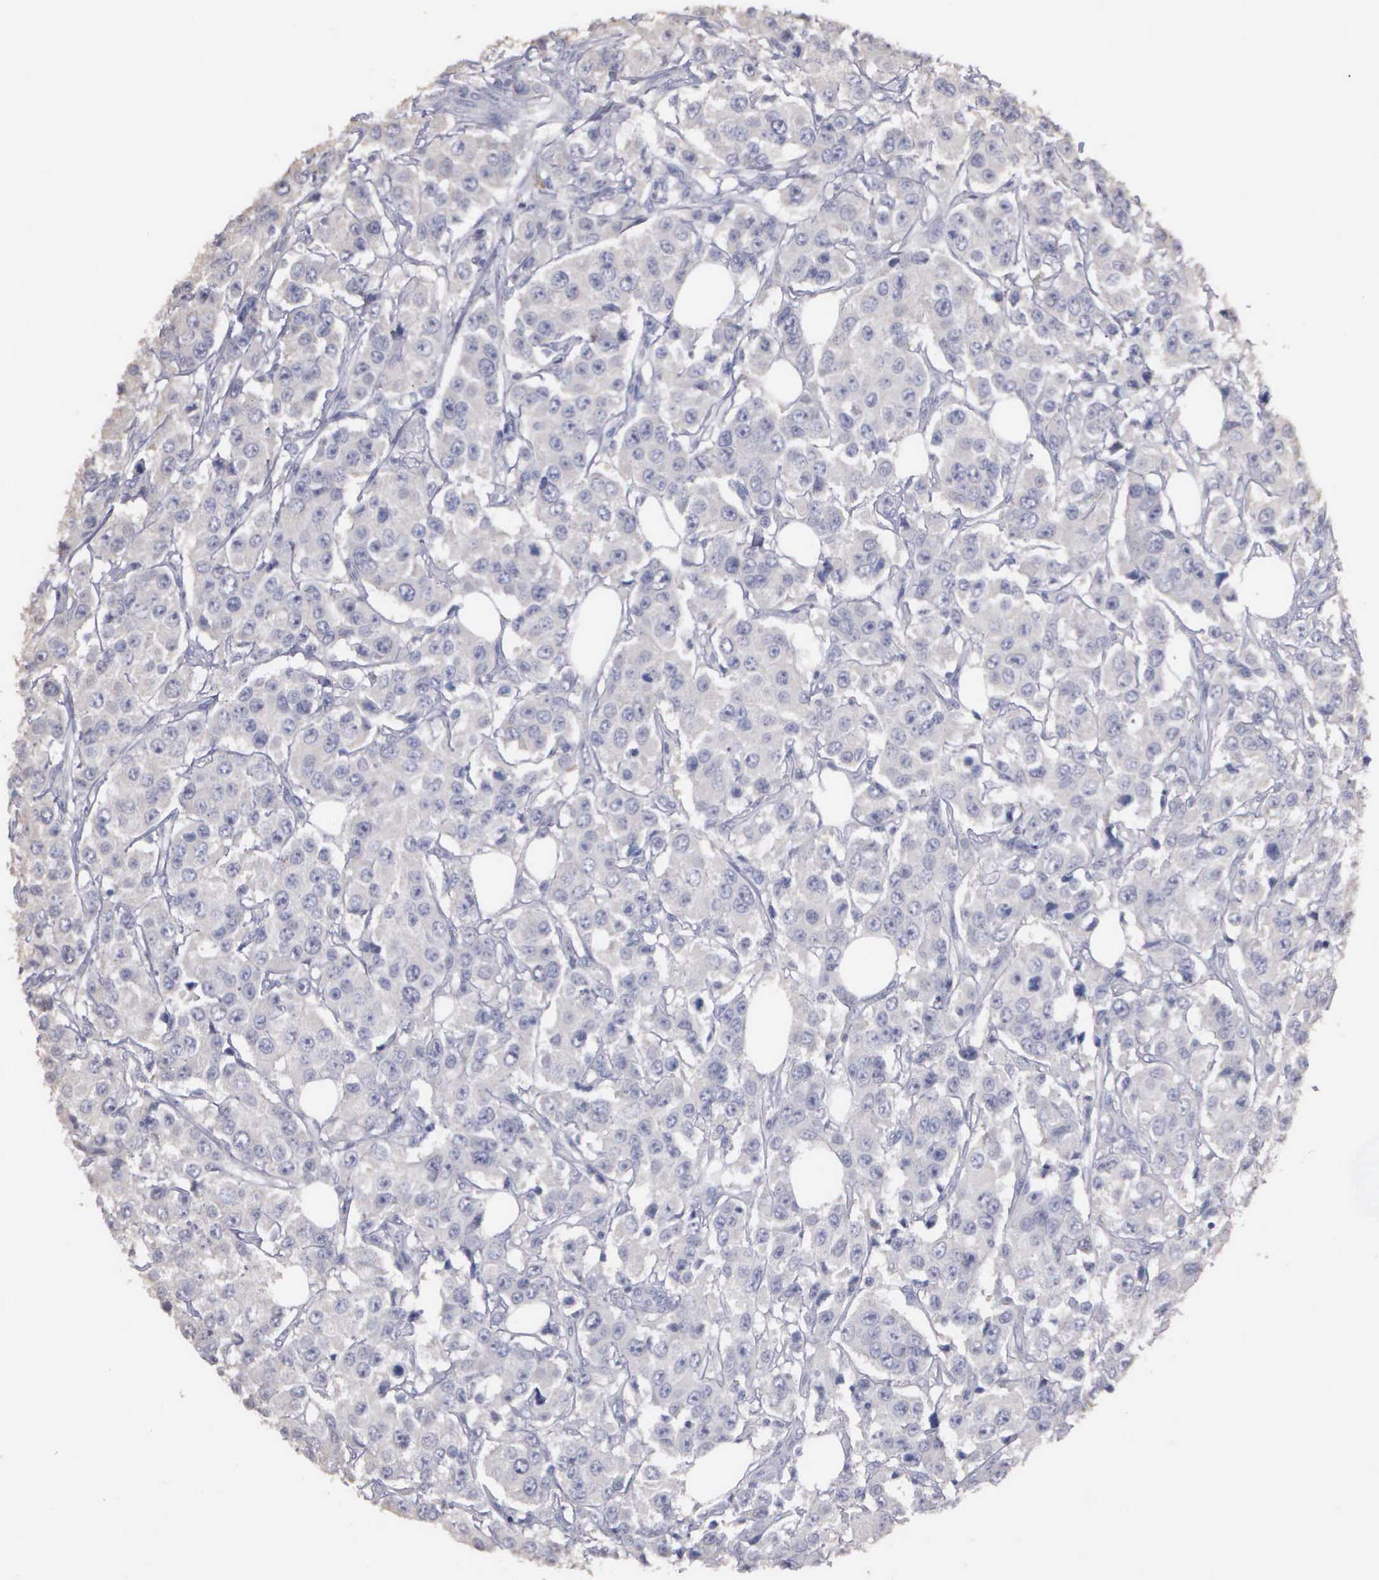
{"staining": {"intensity": "negative", "quantity": "none", "location": "none"}, "tissue": "breast cancer", "cell_type": "Tumor cells", "image_type": "cancer", "snomed": [{"axis": "morphology", "description": "Duct carcinoma"}, {"axis": "topography", "description": "Breast"}], "caption": "DAB (3,3'-diaminobenzidine) immunohistochemical staining of human breast cancer (invasive ductal carcinoma) exhibits no significant positivity in tumor cells.", "gene": "ENO3", "patient": {"sex": "female", "age": 58}}